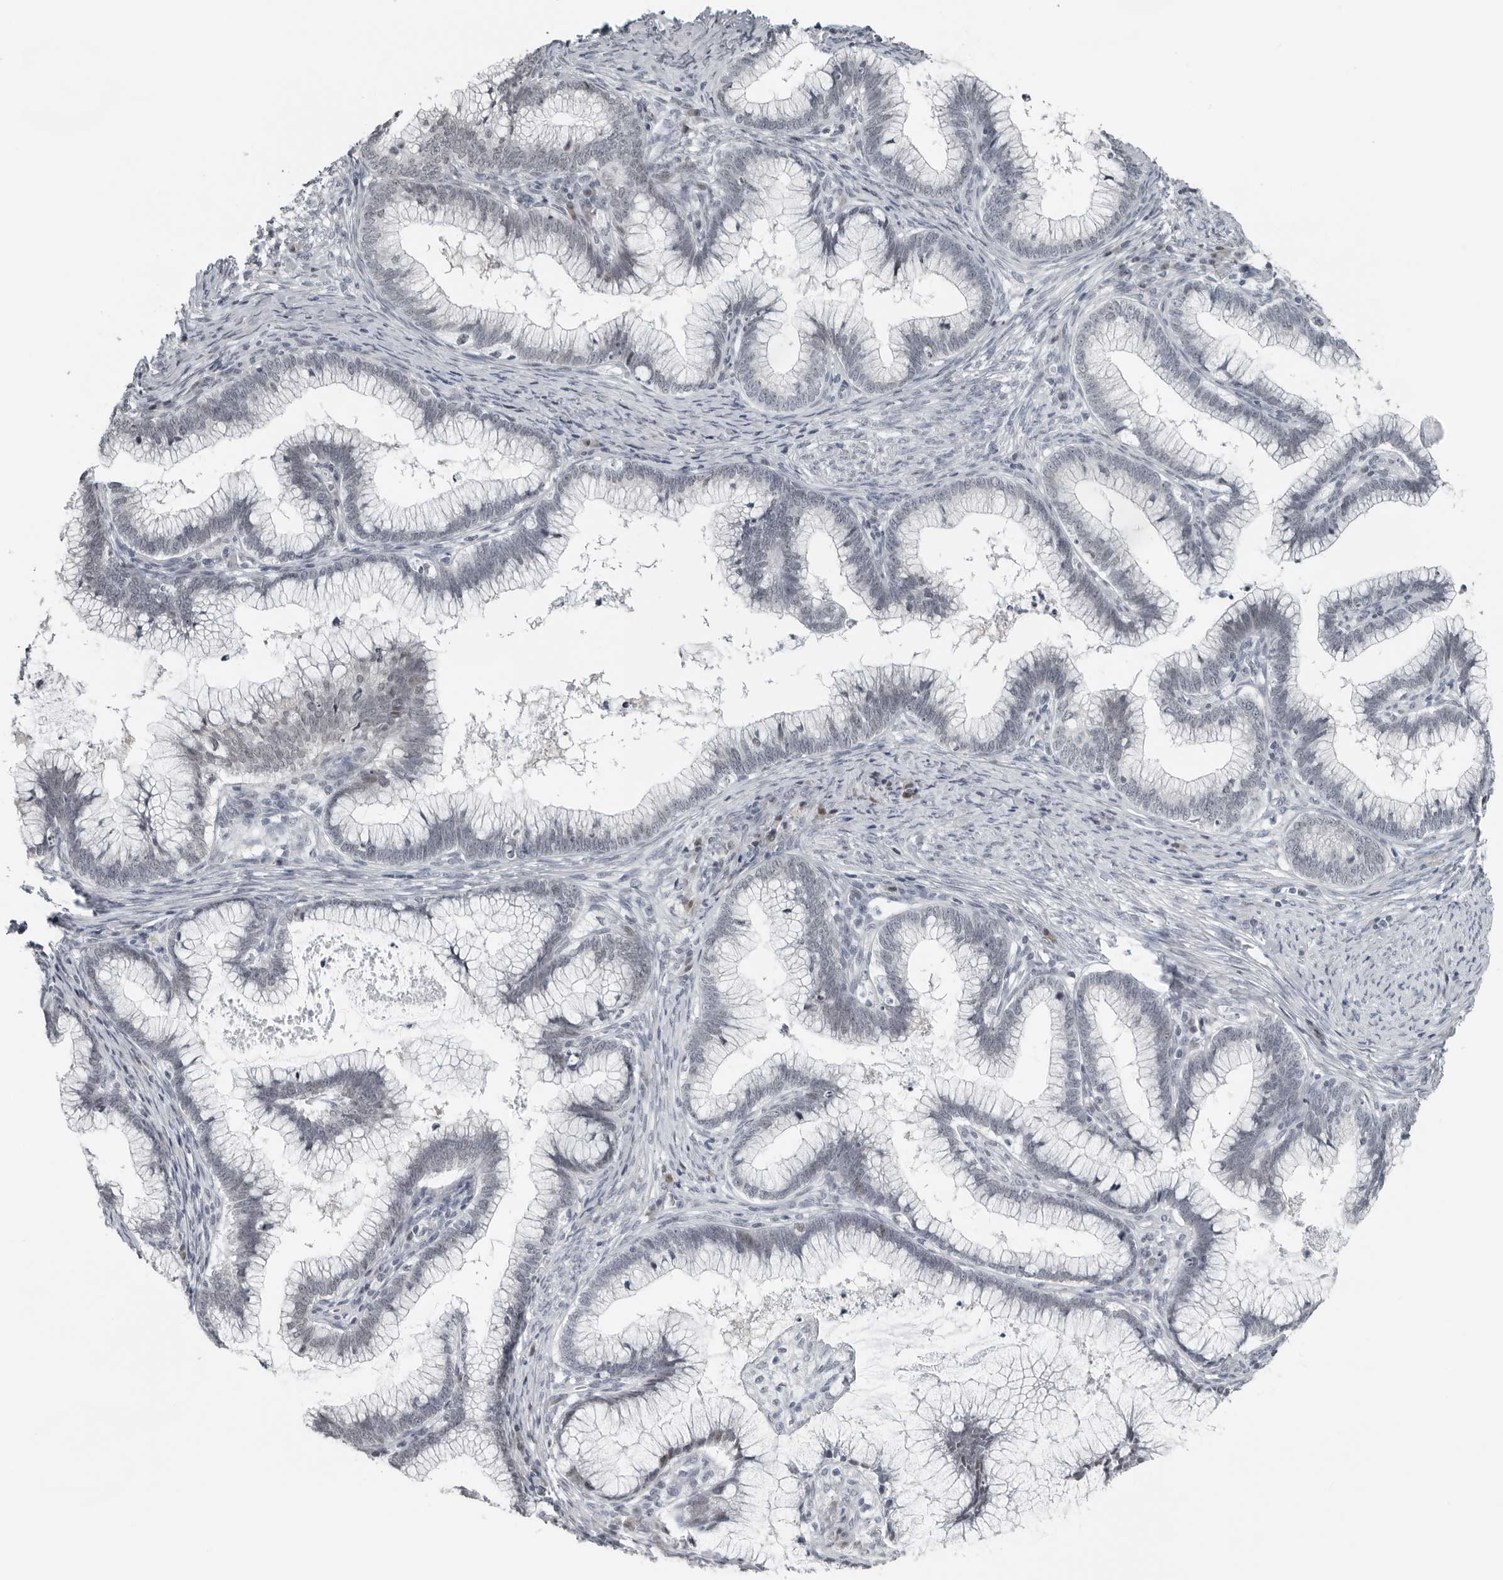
{"staining": {"intensity": "negative", "quantity": "none", "location": "none"}, "tissue": "cervical cancer", "cell_type": "Tumor cells", "image_type": "cancer", "snomed": [{"axis": "morphology", "description": "Adenocarcinoma, NOS"}, {"axis": "topography", "description": "Cervix"}], "caption": "The histopathology image demonstrates no significant staining in tumor cells of cervical adenocarcinoma.", "gene": "PPP1R42", "patient": {"sex": "female", "age": 36}}